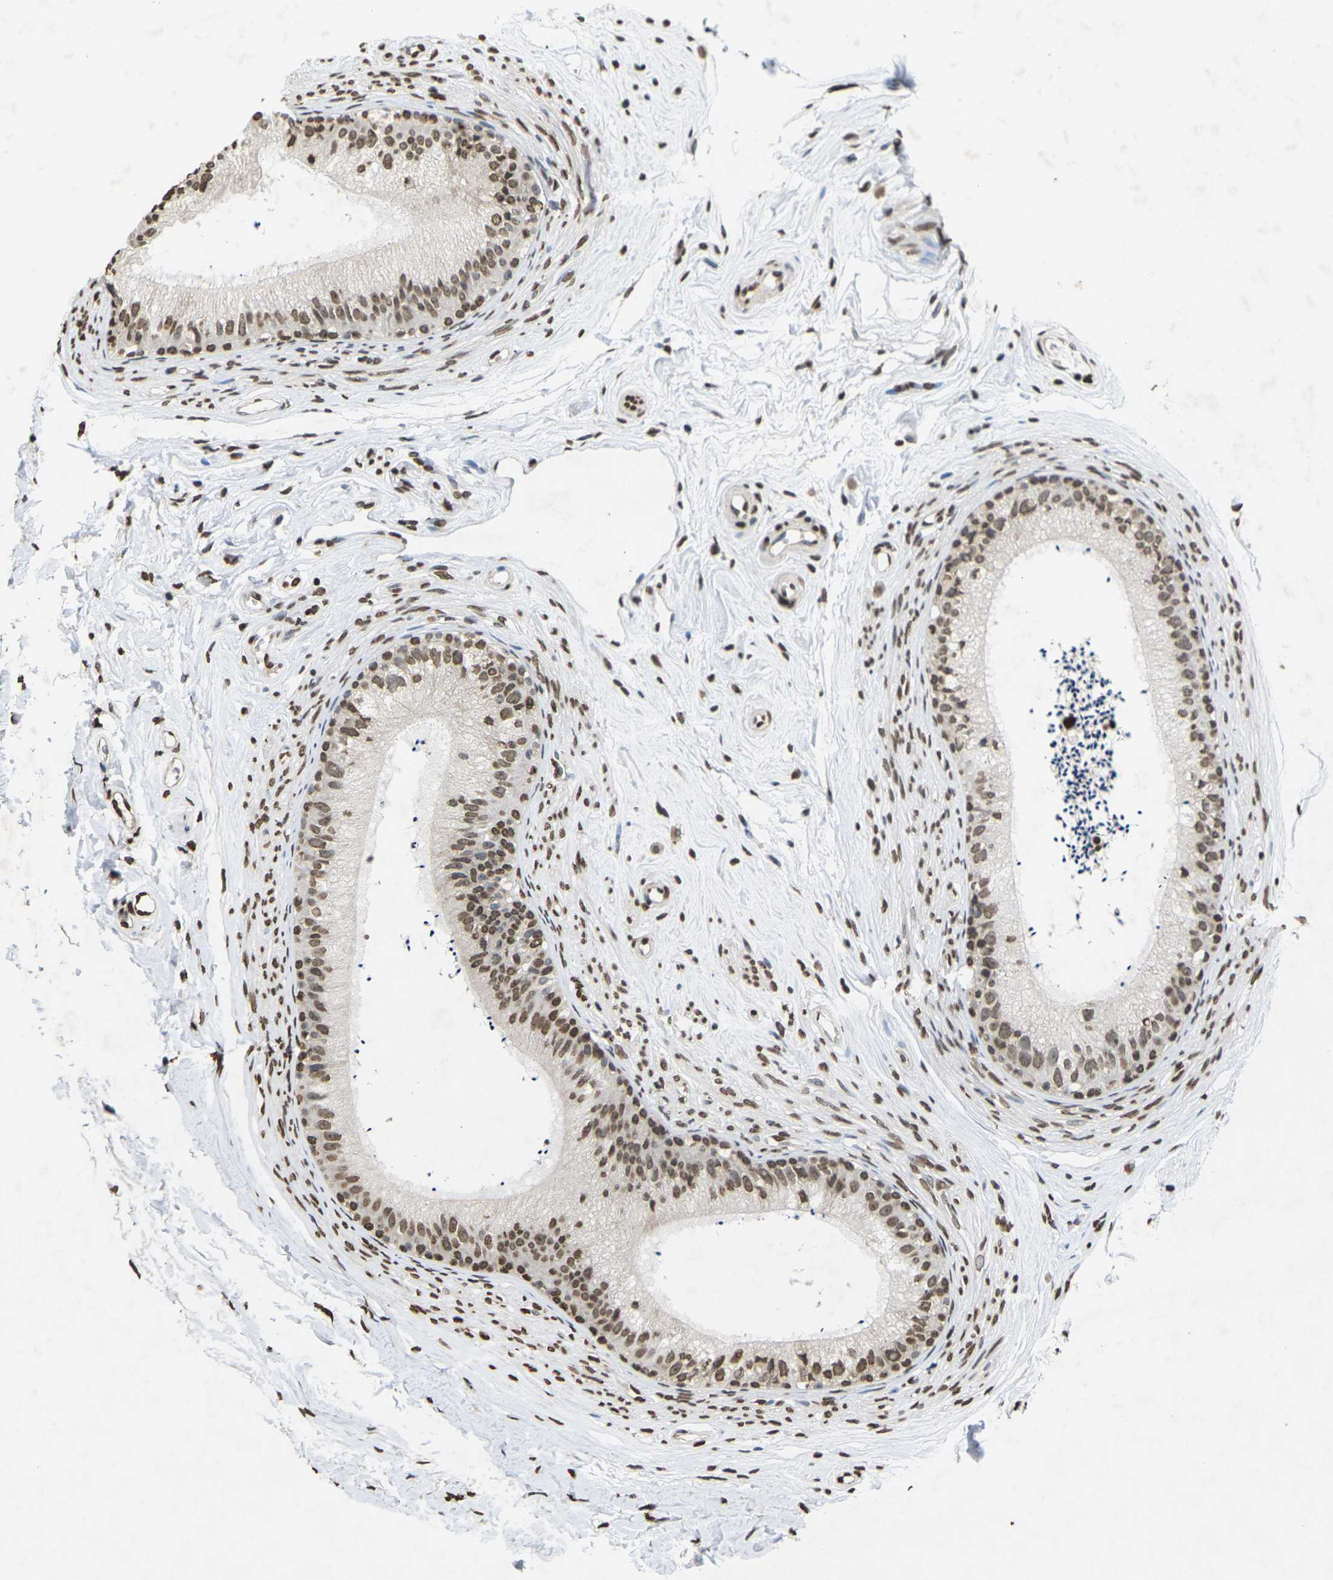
{"staining": {"intensity": "strong", "quantity": ">75%", "location": "nuclear"}, "tissue": "epididymis", "cell_type": "Glandular cells", "image_type": "normal", "snomed": [{"axis": "morphology", "description": "Normal tissue, NOS"}, {"axis": "topography", "description": "Epididymis"}], "caption": "Protein expression by immunohistochemistry (IHC) displays strong nuclear staining in approximately >75% of glandular cells in benign epididymis.", "gene": "EMSY", "patient": {"sex": "male", "age": 56}}